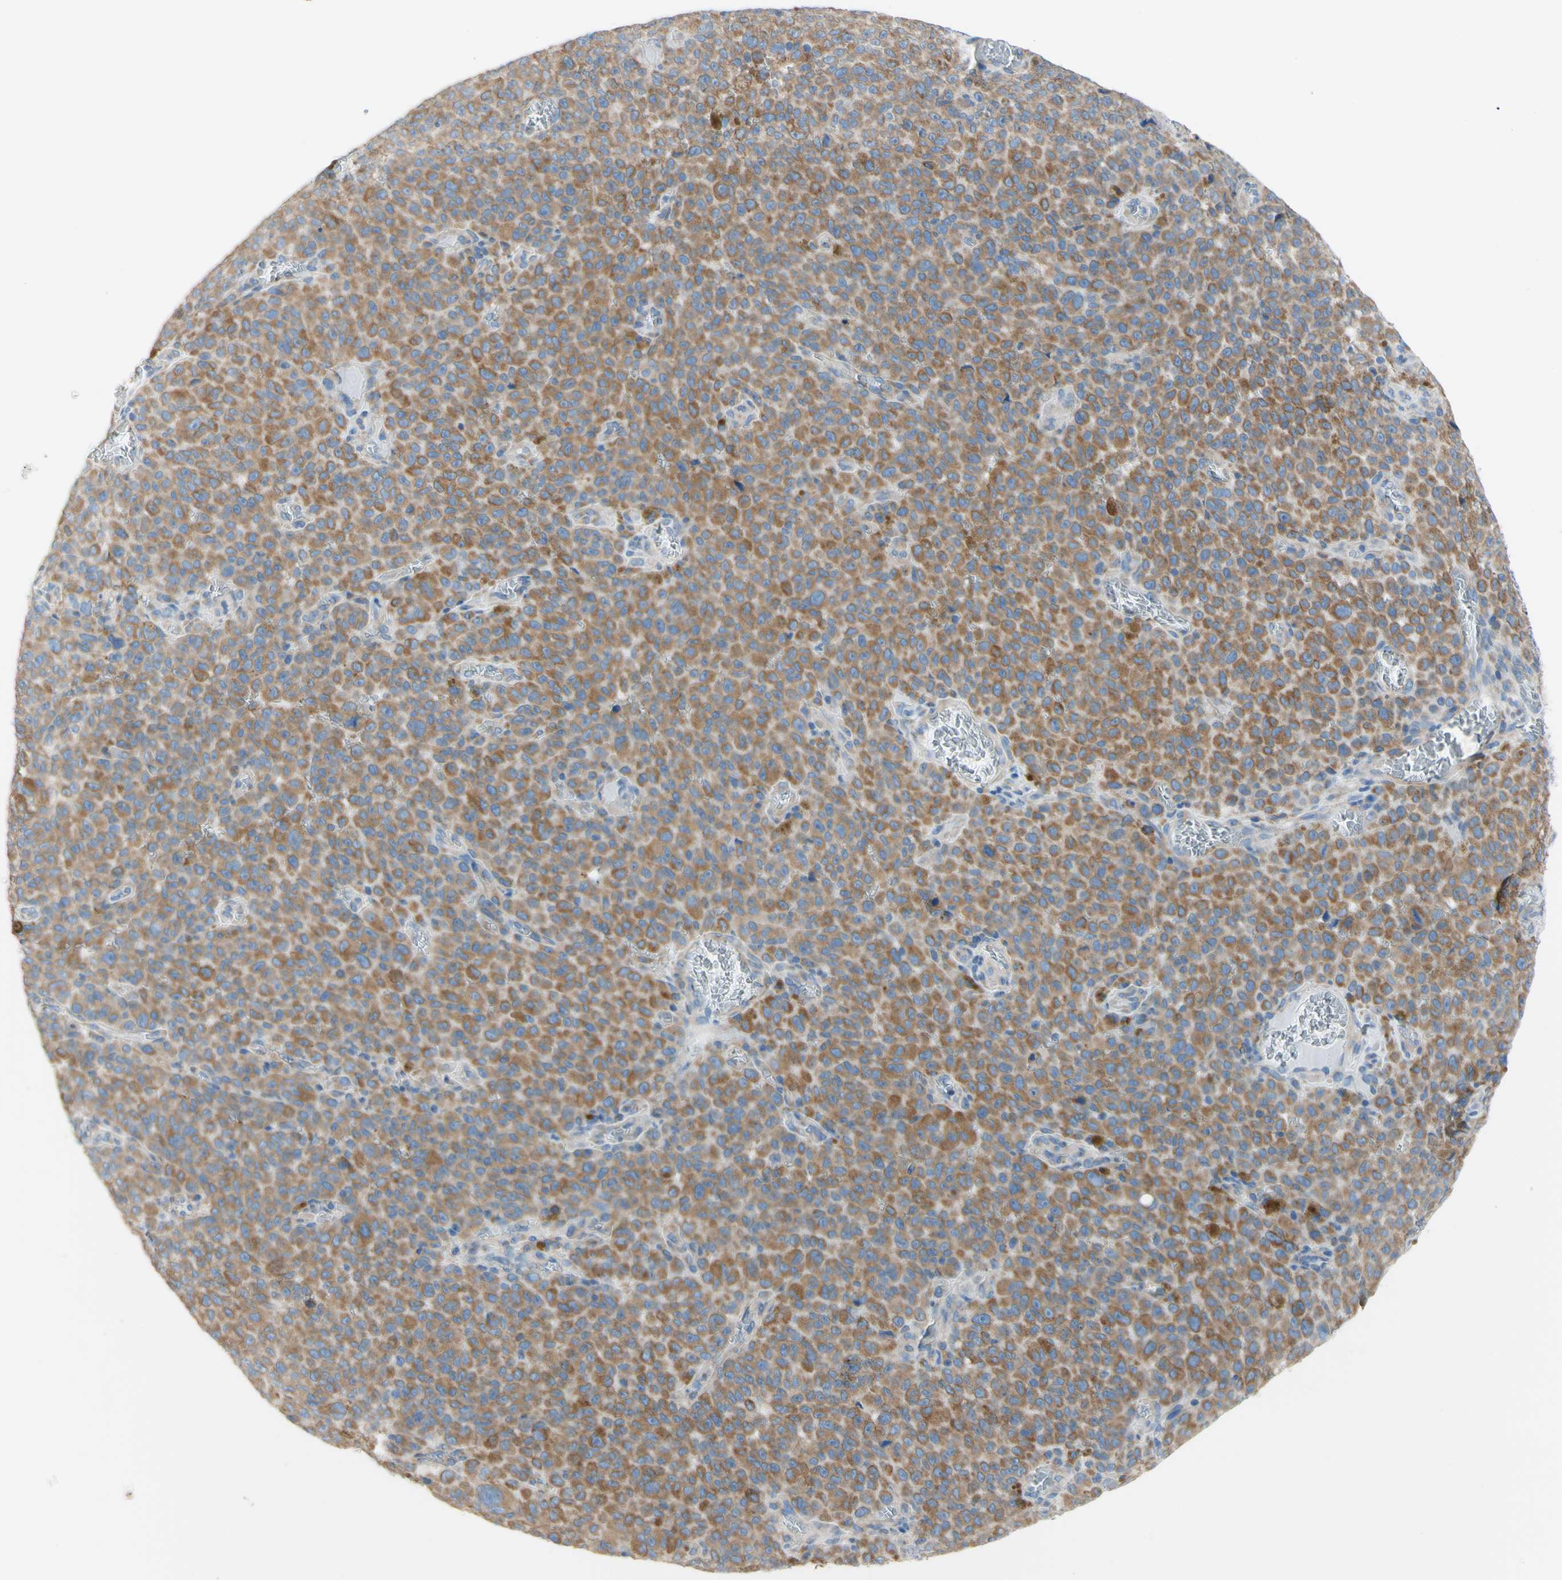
{"staining": {"intensity": "moderate", "quantity": ">75%", "location": "cytoplasmic/membranous"}, "tissue": "melanoma", "cell_type": "Tumor cells", "image_type": "cancer", "snomed": [{"axis": "morphology", "description": "Malignant melanoma, NOS"}, {"axis": "topography", "description": "Skin"}], "caption": "Melanoma stained with immunohistochemistry (IHC) reveals moderate cytoplasmic/membranous staining in approximately >75% of tumor cells.", "gene": "RETREG2", "patient": {"sex": "female", "age": 82}}